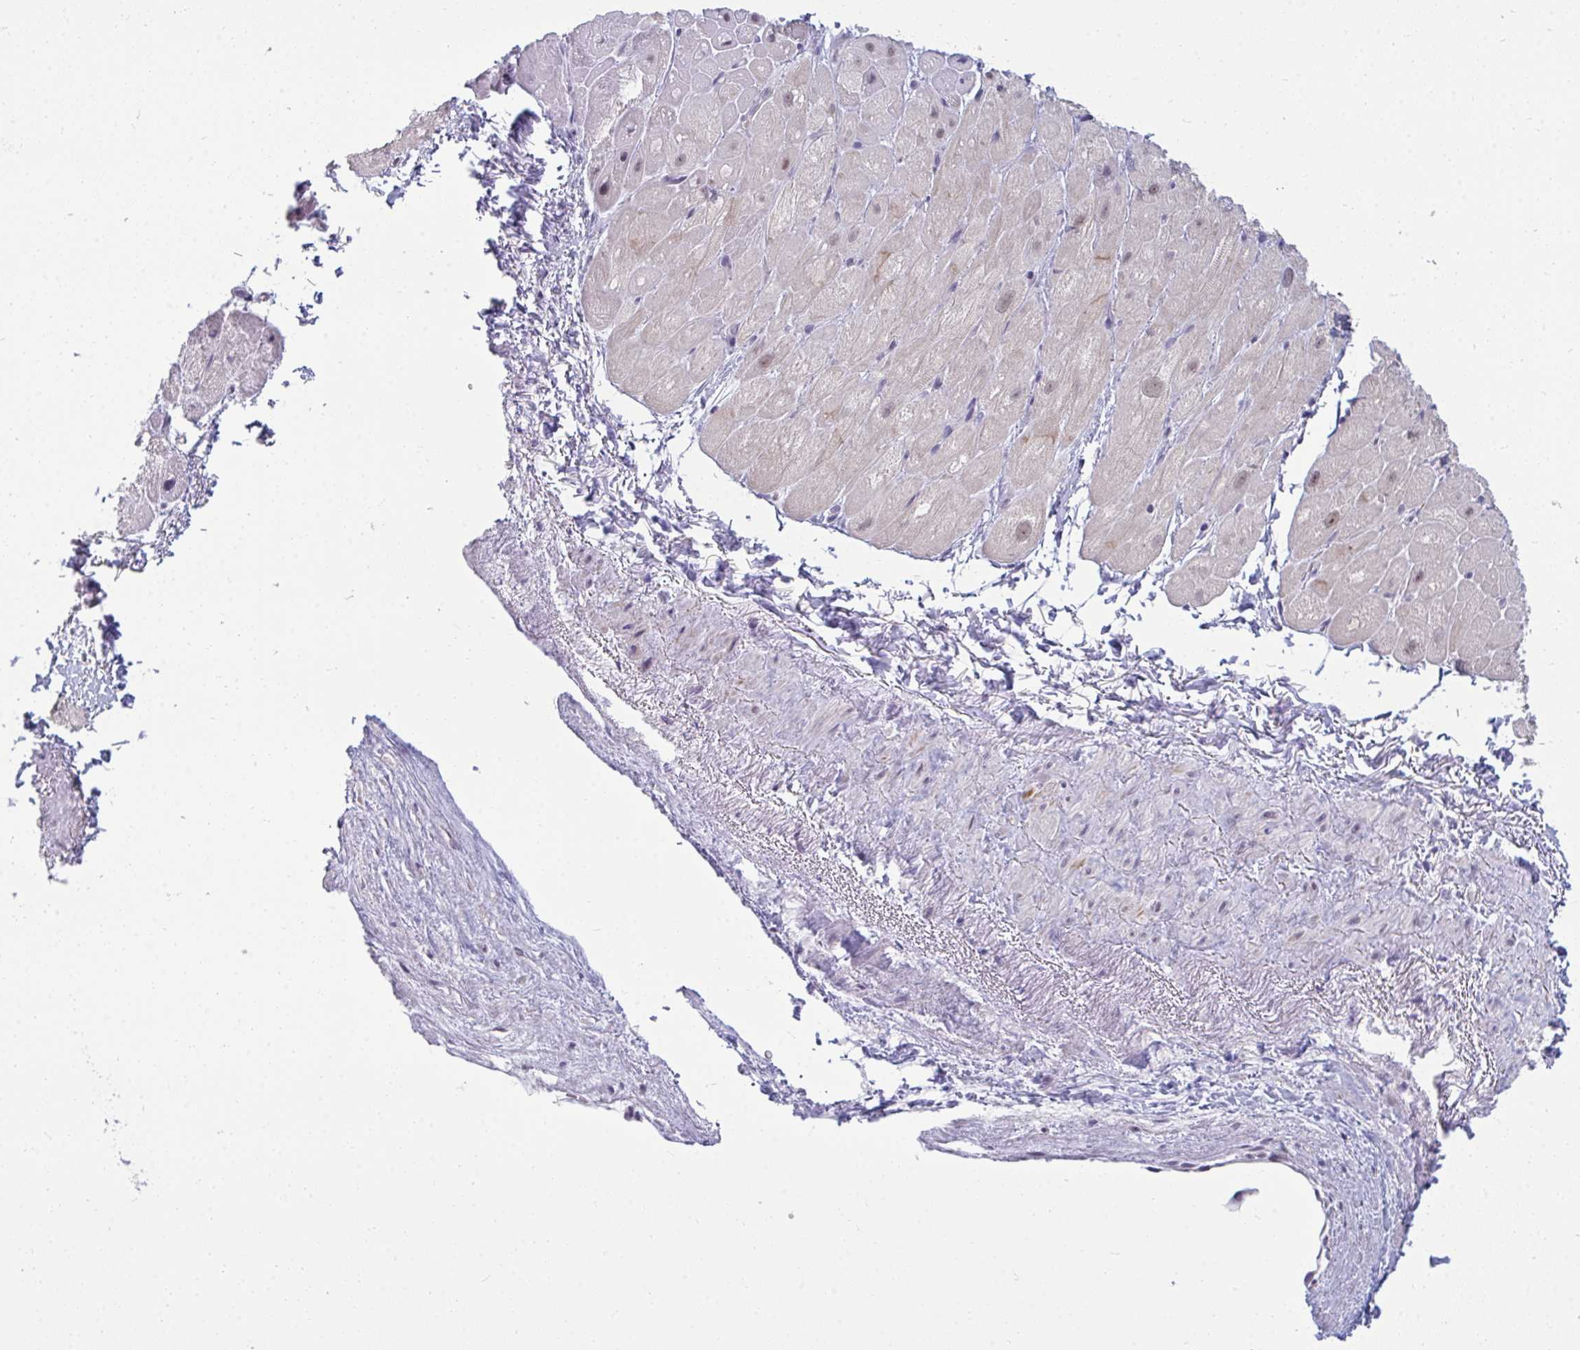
{"staining": {"intensity": "weak", "quantity": "25%-75%", "location": "cytoplasmic/membranous"}, "tissue": "heart muscle", "cell_type": "Cardiomyocytes", "image_type": "normal", "snomed": [{"axis": "morphology", "description": "Normal tissue, NOS"}, {"axis": "topography", "description": "Heart"}], "caption": "Cardiomyocytes show low levels of weak cytoplasmic/membranous staining in approximately 25%-75% of cells in normal heart muscle.", "gene": "RNASEH1", "patient": {"sex": "male", "age": 62}}